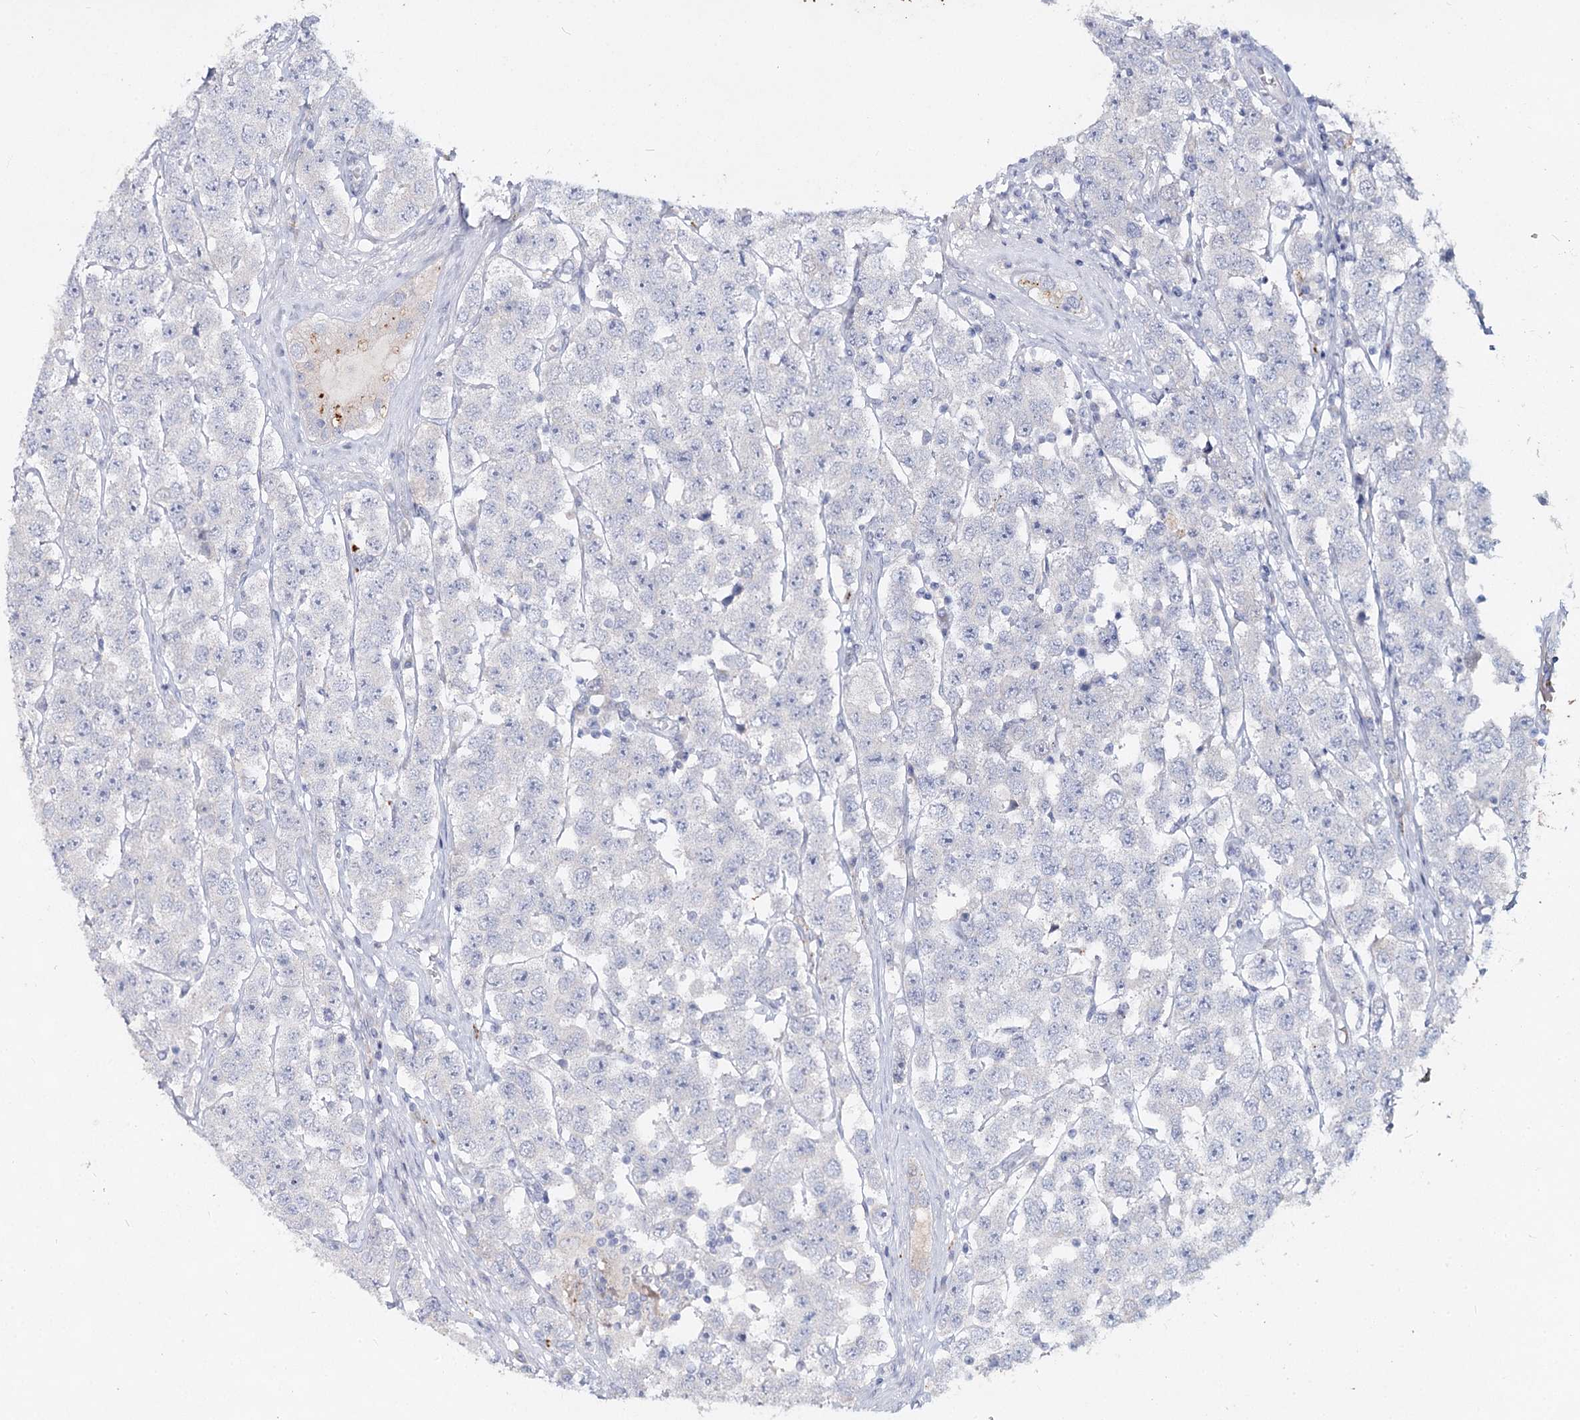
{"staining": {"intensity": "negative", "quantity": "none", "location": "none"}, "tissue": "testis cancer", "cell_type": "Tumor cells", "image_type": "cancer", "snomed": [{"axis": "morphology", "description": "Seminoma, NOS"}, {"axis": "topography", "description": "Testis"}], "caption": "The micrograph exhibits no significant staining in tumor cells of testis cancer (seminoma).", "gene": "CCDC73", "patient": {"sex": "male", "age": 28}}